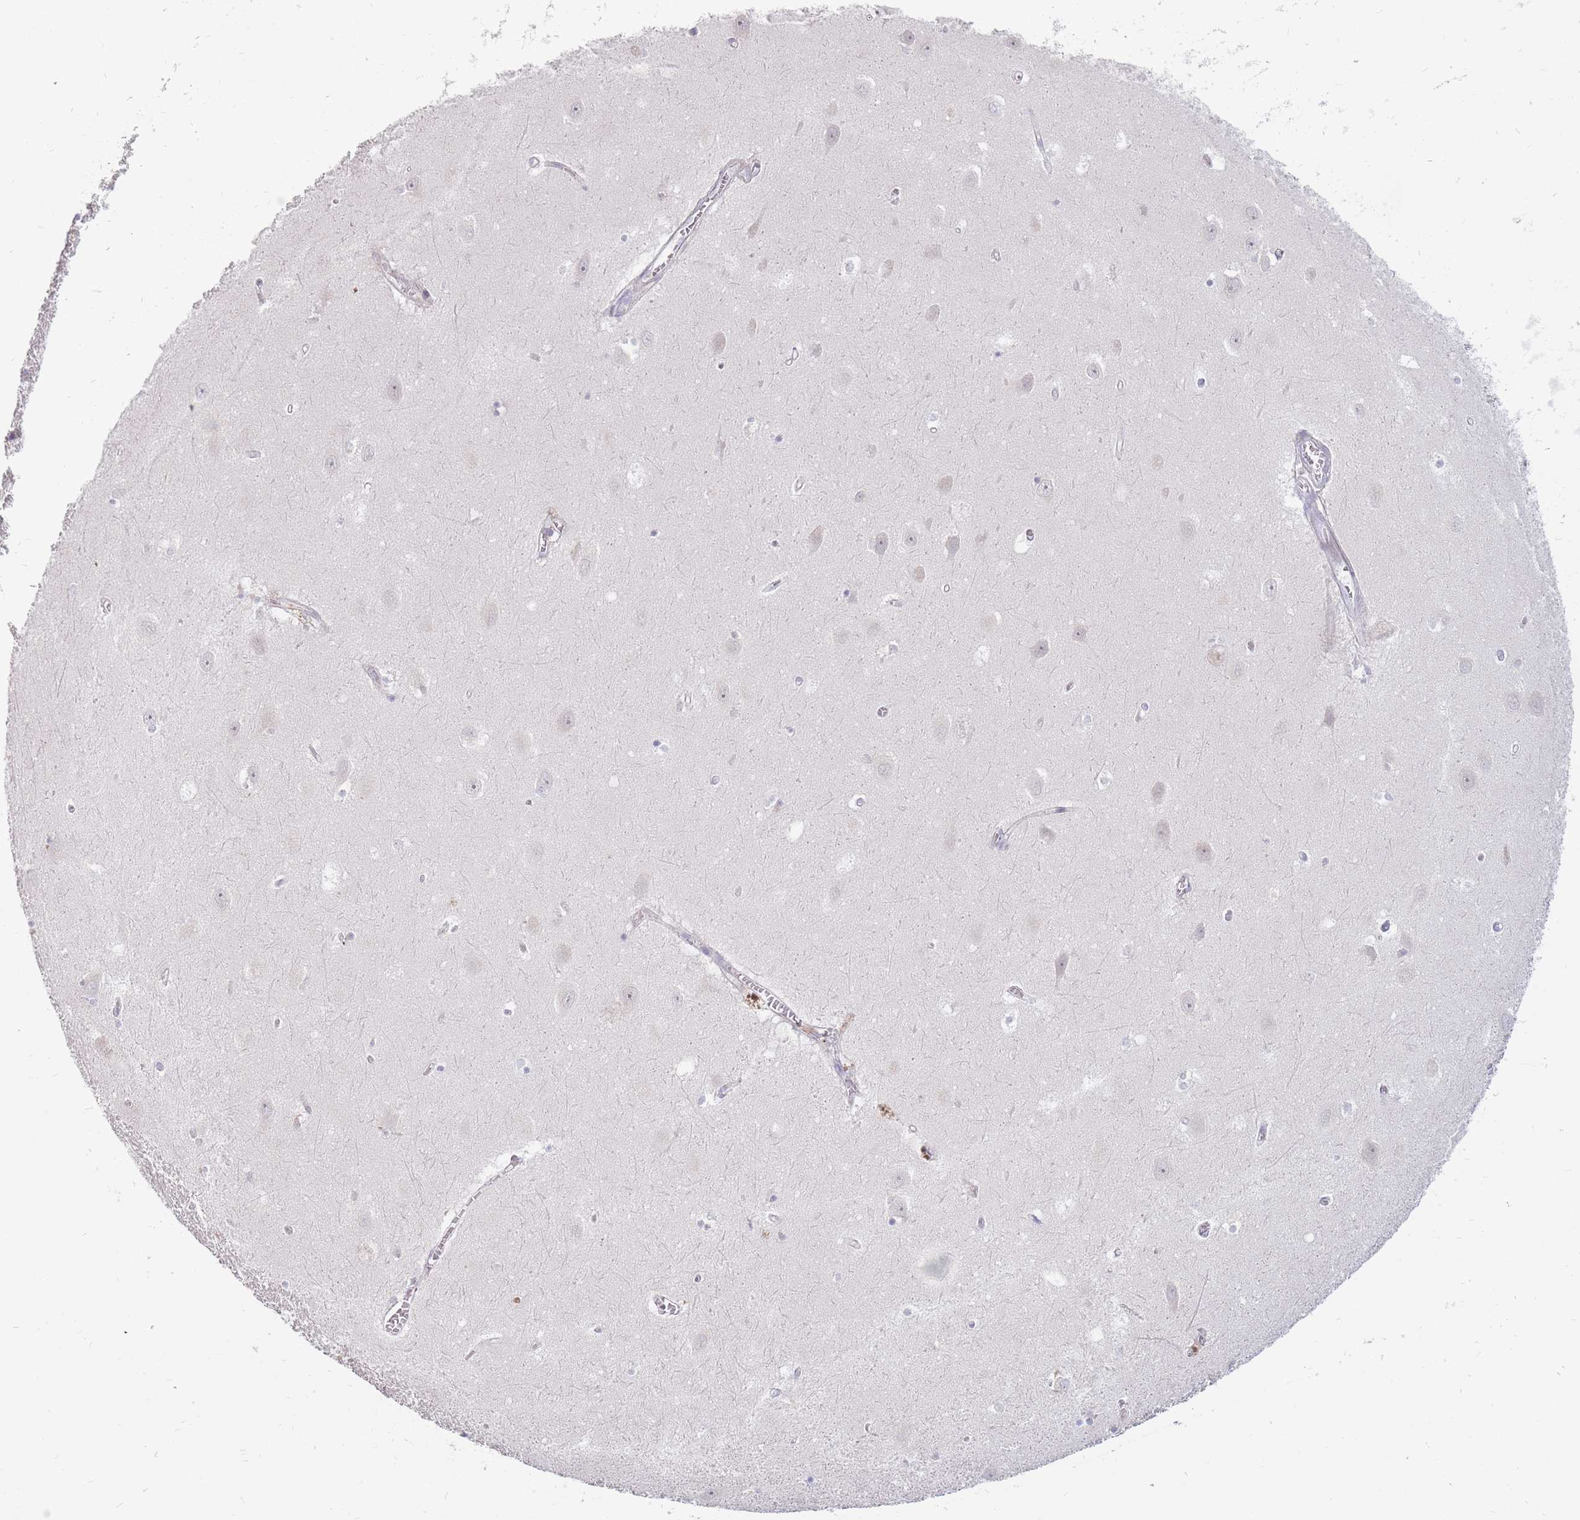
{"staining": {"intensity": "negative", "quantity": "none", "location": "none"}, "tissue": "hippocampus", "cell_type": "Glial cells", "image_type": "normal", "snomed": [{"axis": "morphology", "description": "Normal tissue, NOS"}, {"axis": "topography", "description": "Hippocampus"}], "caption": "DAB (3,3'-diaminobenzidine) immunohistochemical staining of unremarkable human hippocampus exhibits no significant expression in glial cells. (DAB IHC visualized using brightfield microscopy, high magnification).", "gene": "PTGDR", "patient": {"sex": "female", "age": 64}}